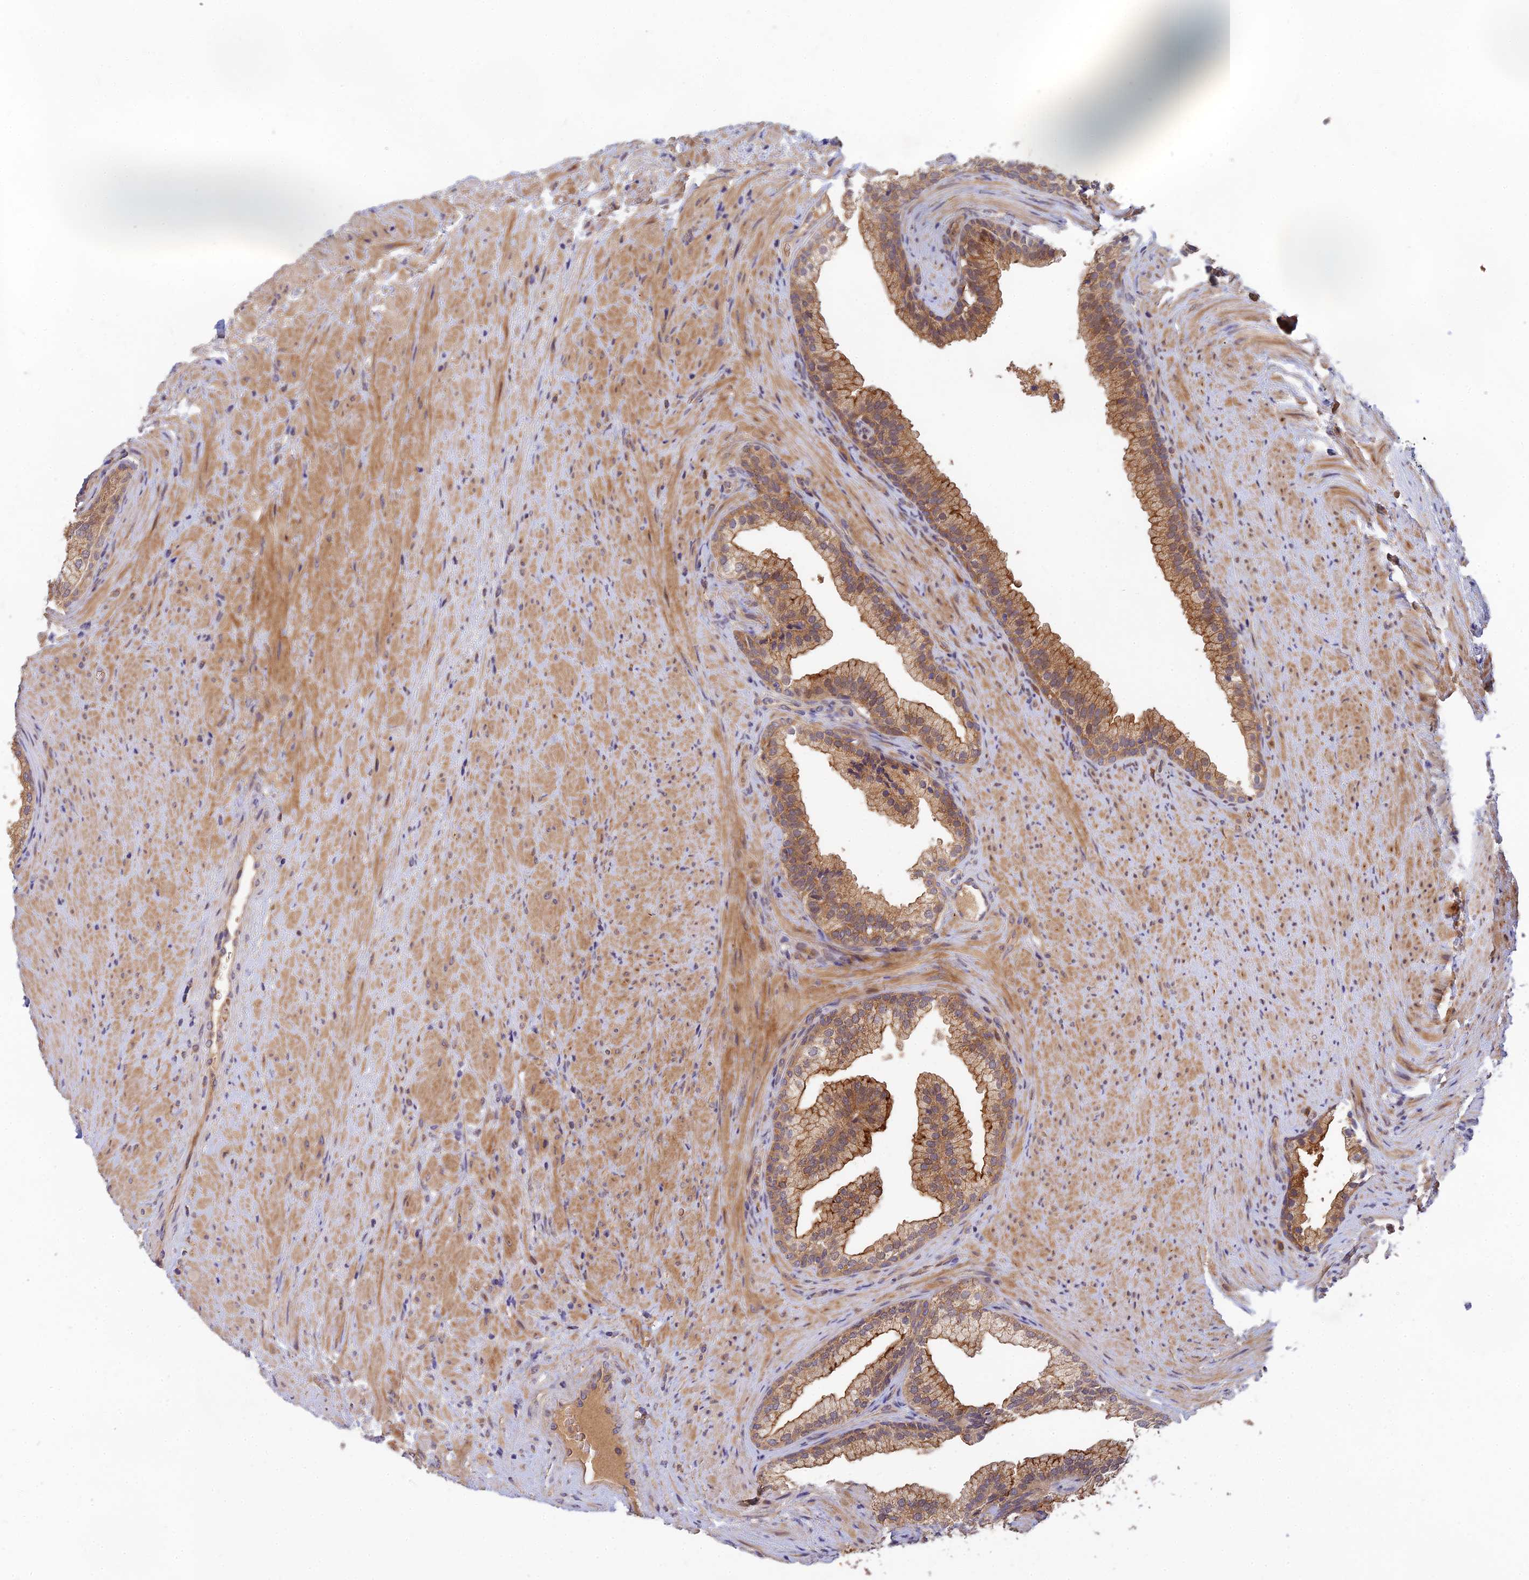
{"staining": {"intensity": "moderate", "quantity": ">75%", "location": "cytoplasmic/membranous"}, "tissue": "prostate", "cell_type": "Glandular cells", "image_type": "normal", "snomed": [{"axis": "morphology", "description": "Normal tissue, NOS"}, {"axis": "topography", "description": "Prostate"}], "caption": "DAB (3,3'-diaminobenzidine) immunohistochemical staining of normal prostate demonstrates moderate cytoplasmic/membranous protein positivity in approximately >75% of glandular cells. (IHC, brightfield microscopy, high magnification).", "gene": "FAM151B", "patient": {"sex": "male", "age": 76}}